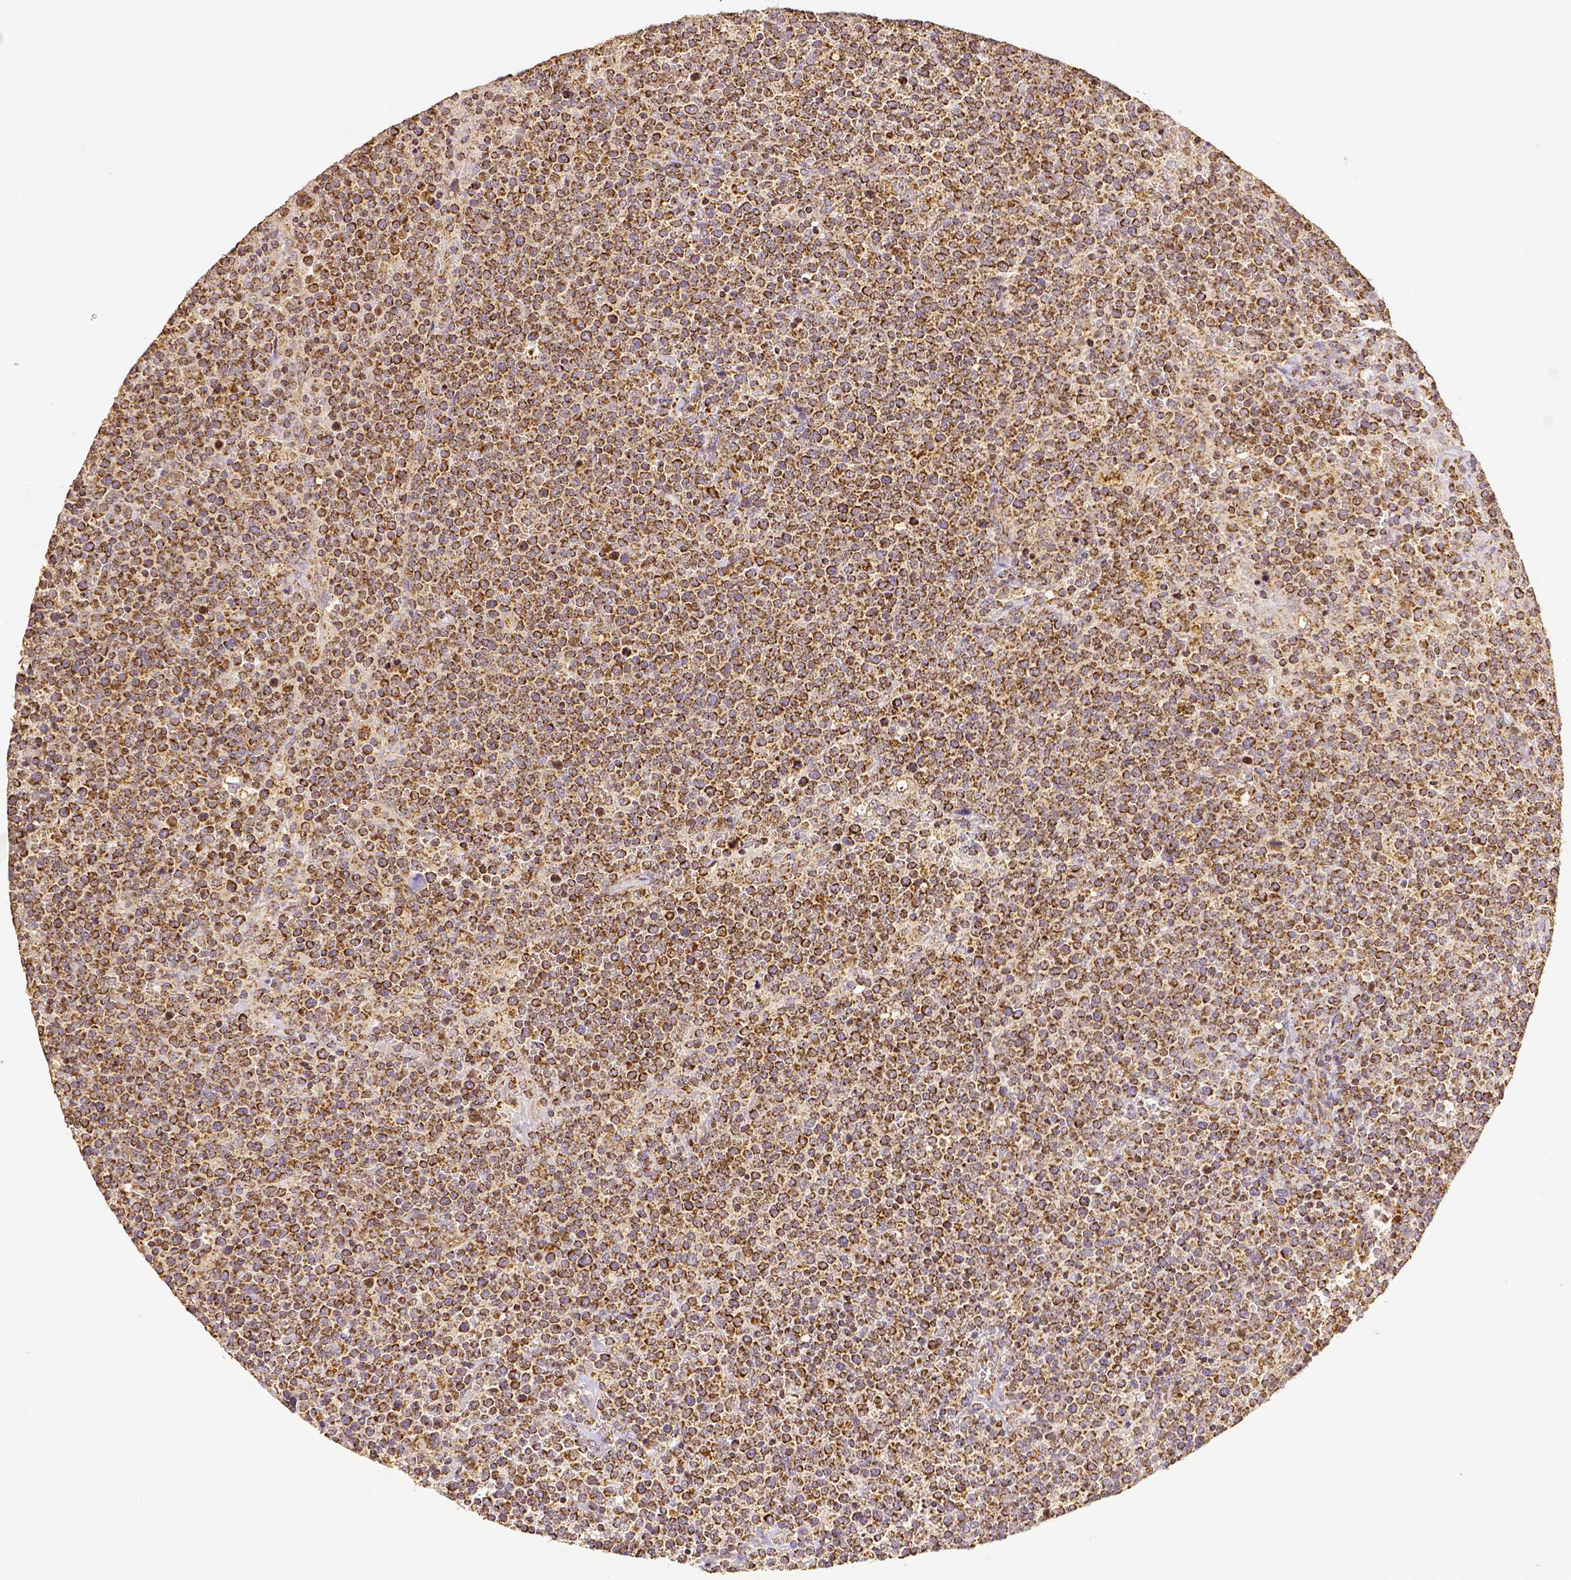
{"staining": {"intensity": "moderate", "quantity": ">75%", "location": "cytoplasmic/membranous"}, "tissue": "lymphoma", "cell_type": "Tumor cells", "image_type": "cancer", "snomed": [{"axis": "morphology", "description": "Malignant lymphoma, non-Hodgkin's type, High grade"}, {"axis": "topography", "description": "Lymph node"}], "caption": "Lymphoma tissue reveals moderate cytoplasmic/membranous expression in approximately >75% of tumor cells, visualized by immunohistochemistry. (Stains: DAB (3,3'-diaminobenzidine) in brown, nuclei in blue, Microscopy: brightfield microscopy at high magnification).", "gene": "SDHB", "patient": {"sex": "male", "age": 61}}